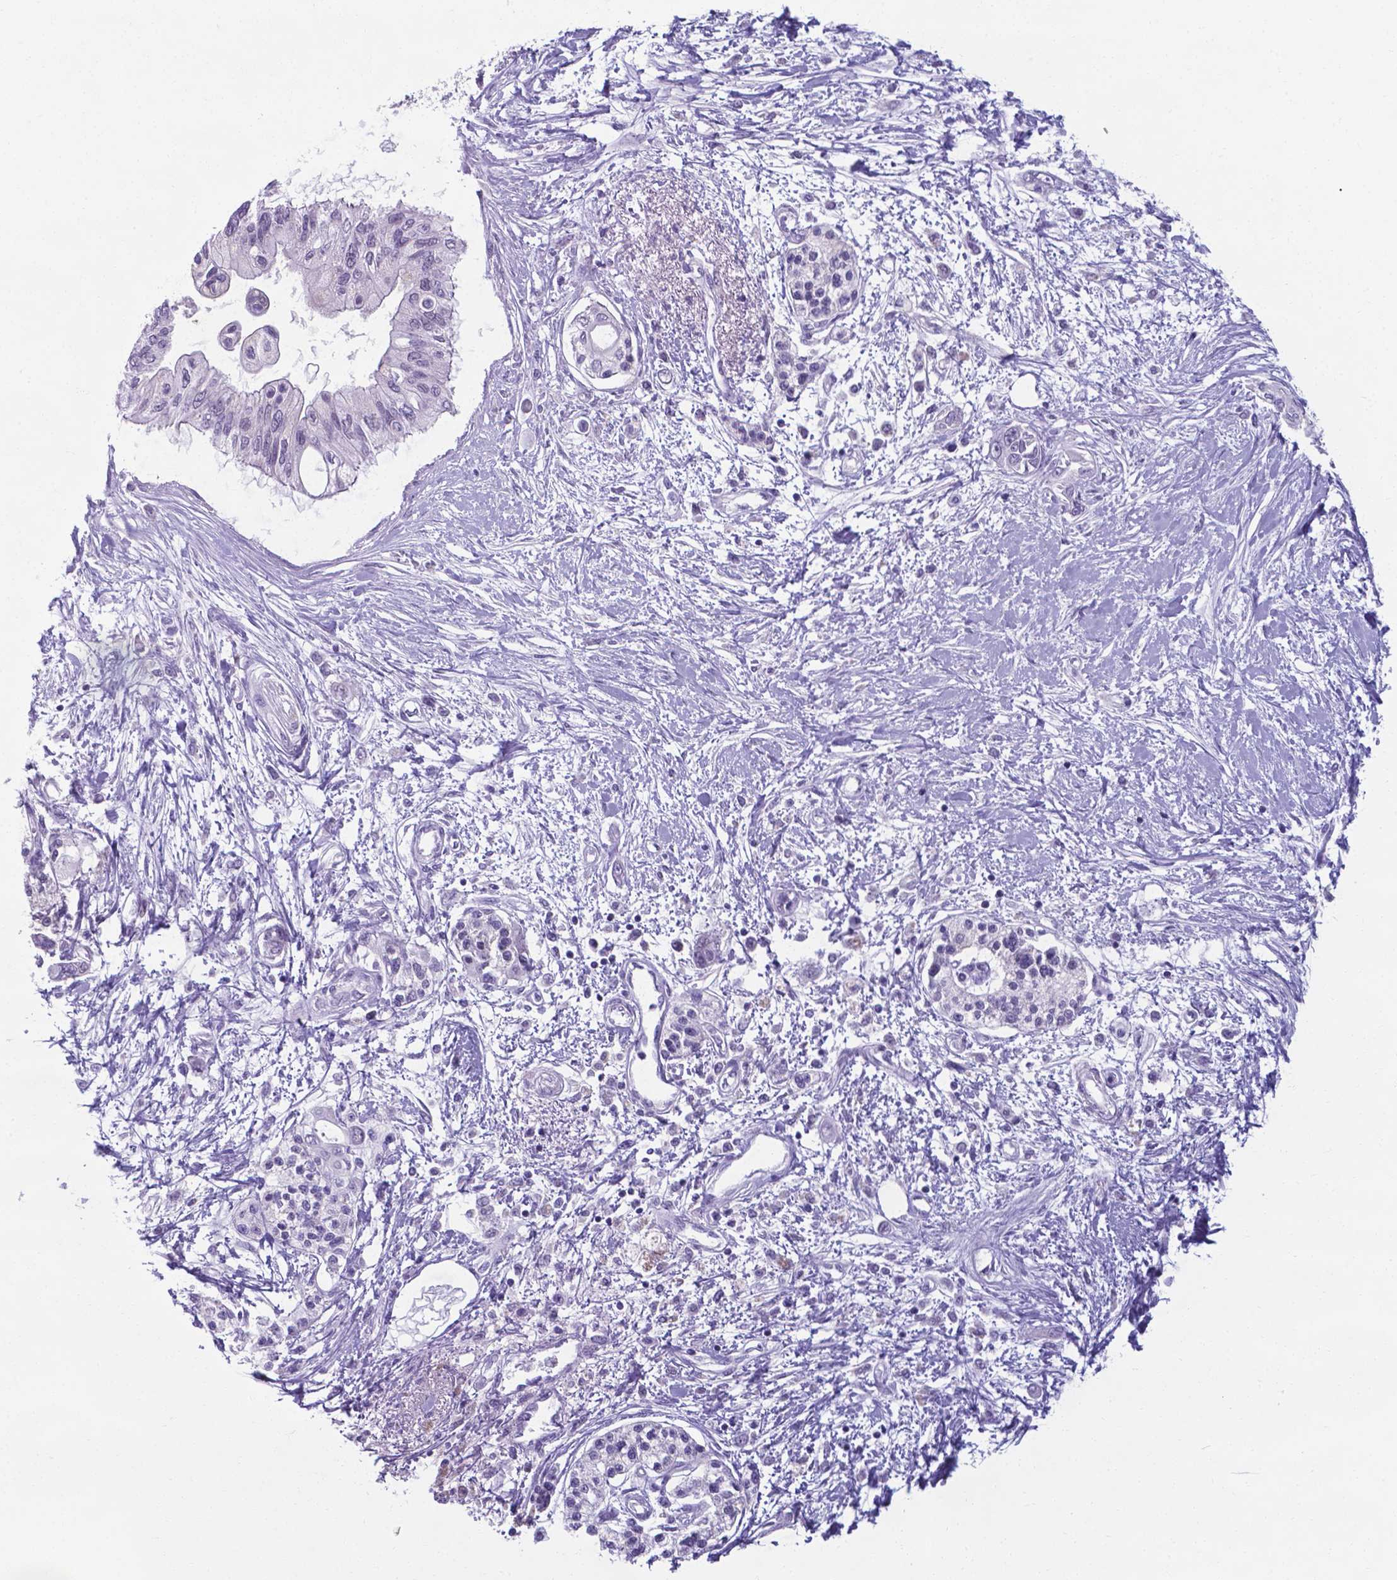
{"staining": {"intensity": "moderate", "quantity": "<25%", "location": "cytoplasmic/membranous"}, "tissue": "pancreatic cancer", "cell_type": "Tumor cells", "image_type": "cancer", "snomed": [{"axis": "morphology", "description": "Adenocarcinoma, NOS"}, {"axis": "topography", "description": "Pancreas"}], "caption": "This is an image of IHC staining of pancreatic adenocarcinoma, which shows moderate staining in the cytoplasmic/membranous of tumor cells.", "gene": "AP5B1", "patient": {"sex": "female", "age": 77}}